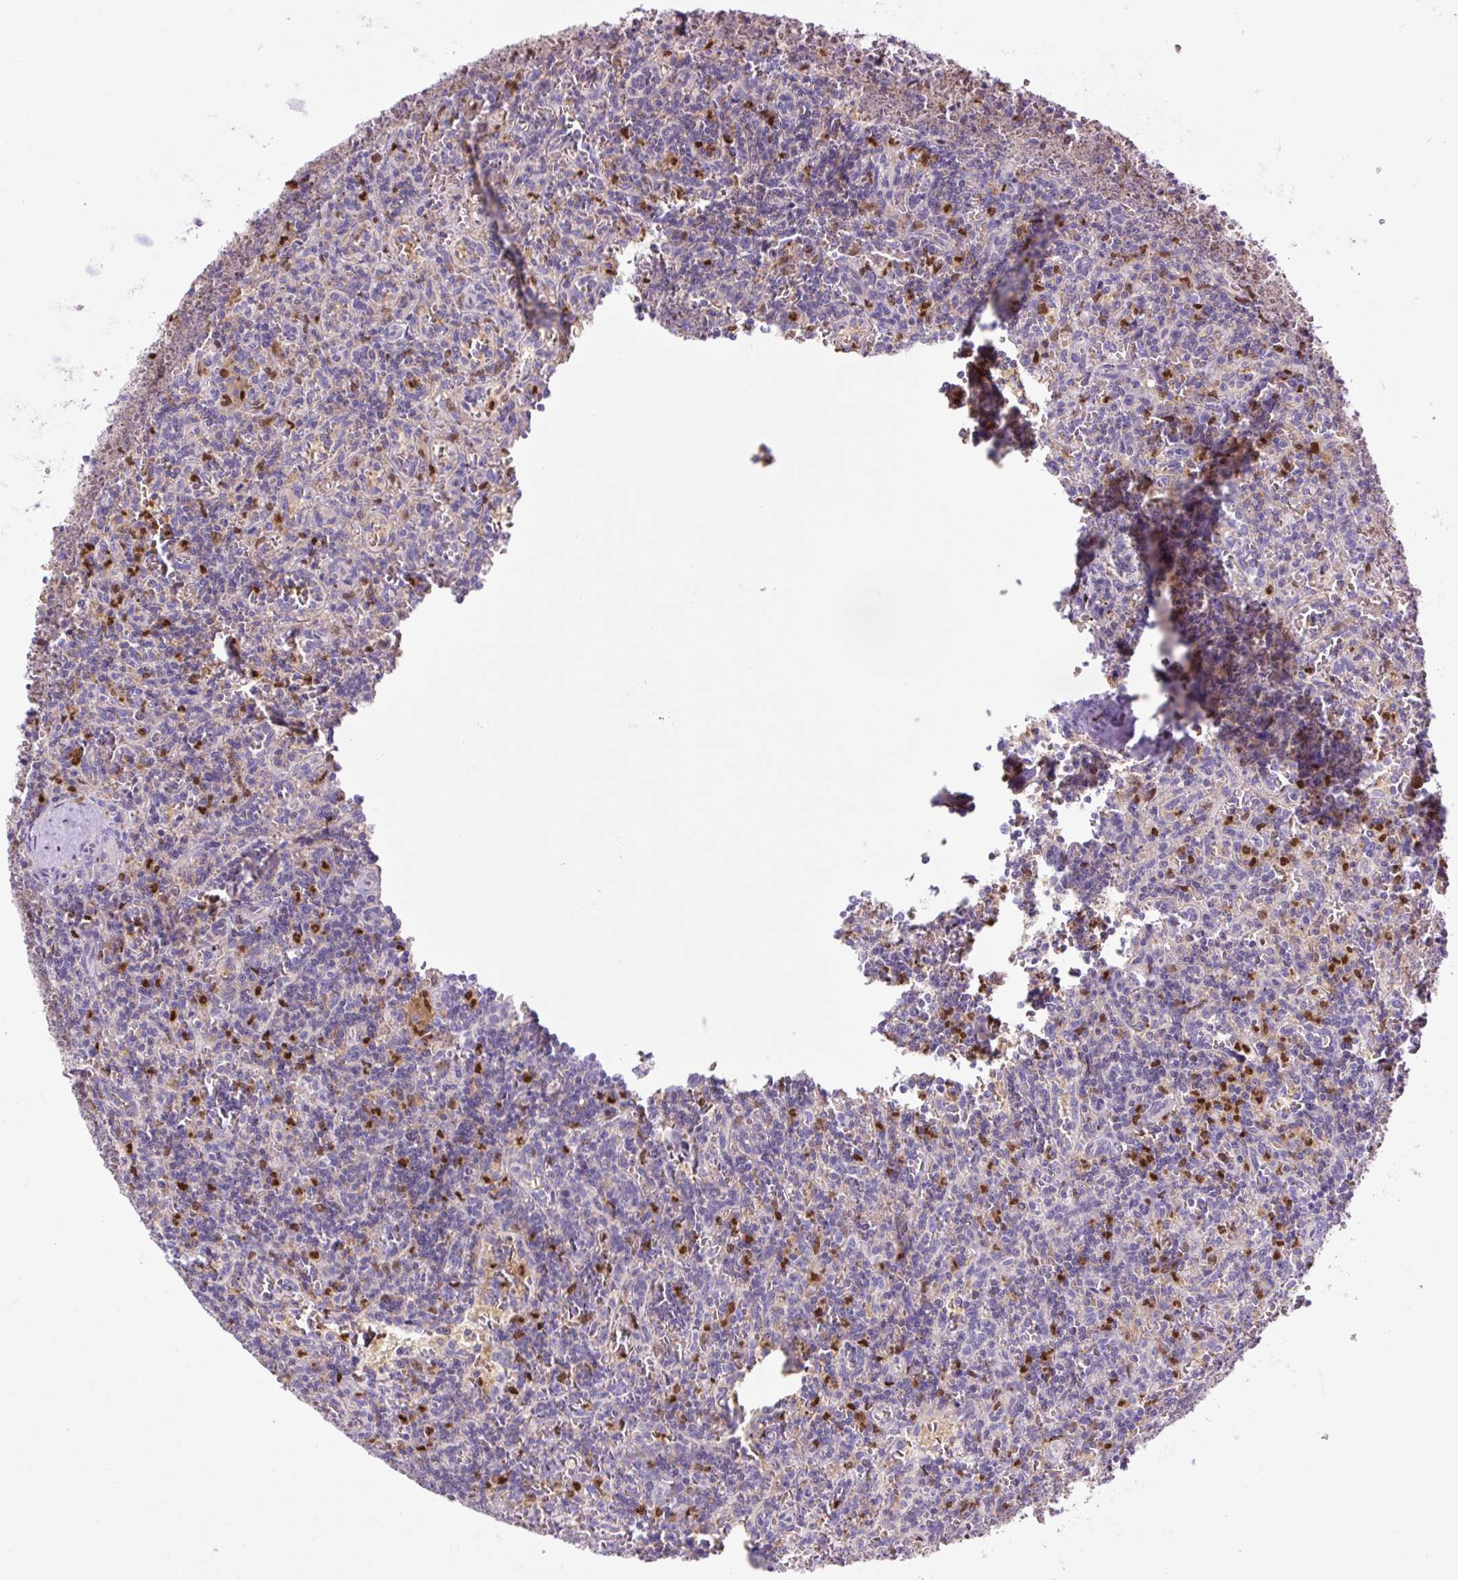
{"staining": {"intensity": "negative", "quantity": "none", "location": "none"}, "tissue": "lymphoma", "cell_type": "Tumor cells", "image_type": "cancer", "snomed": [{"axis": "morphology", "description": "Malignant lymphoma, non-Hodgkin's type, Low grade"}, {"axis": "topography", "description": "Spleen"}], "caption": "Immunohistochemical staining of lymphoma displays no significant expression in tumor cells.", "gene": "SPI1", "patient": {"sex": "male", "age": 73}}